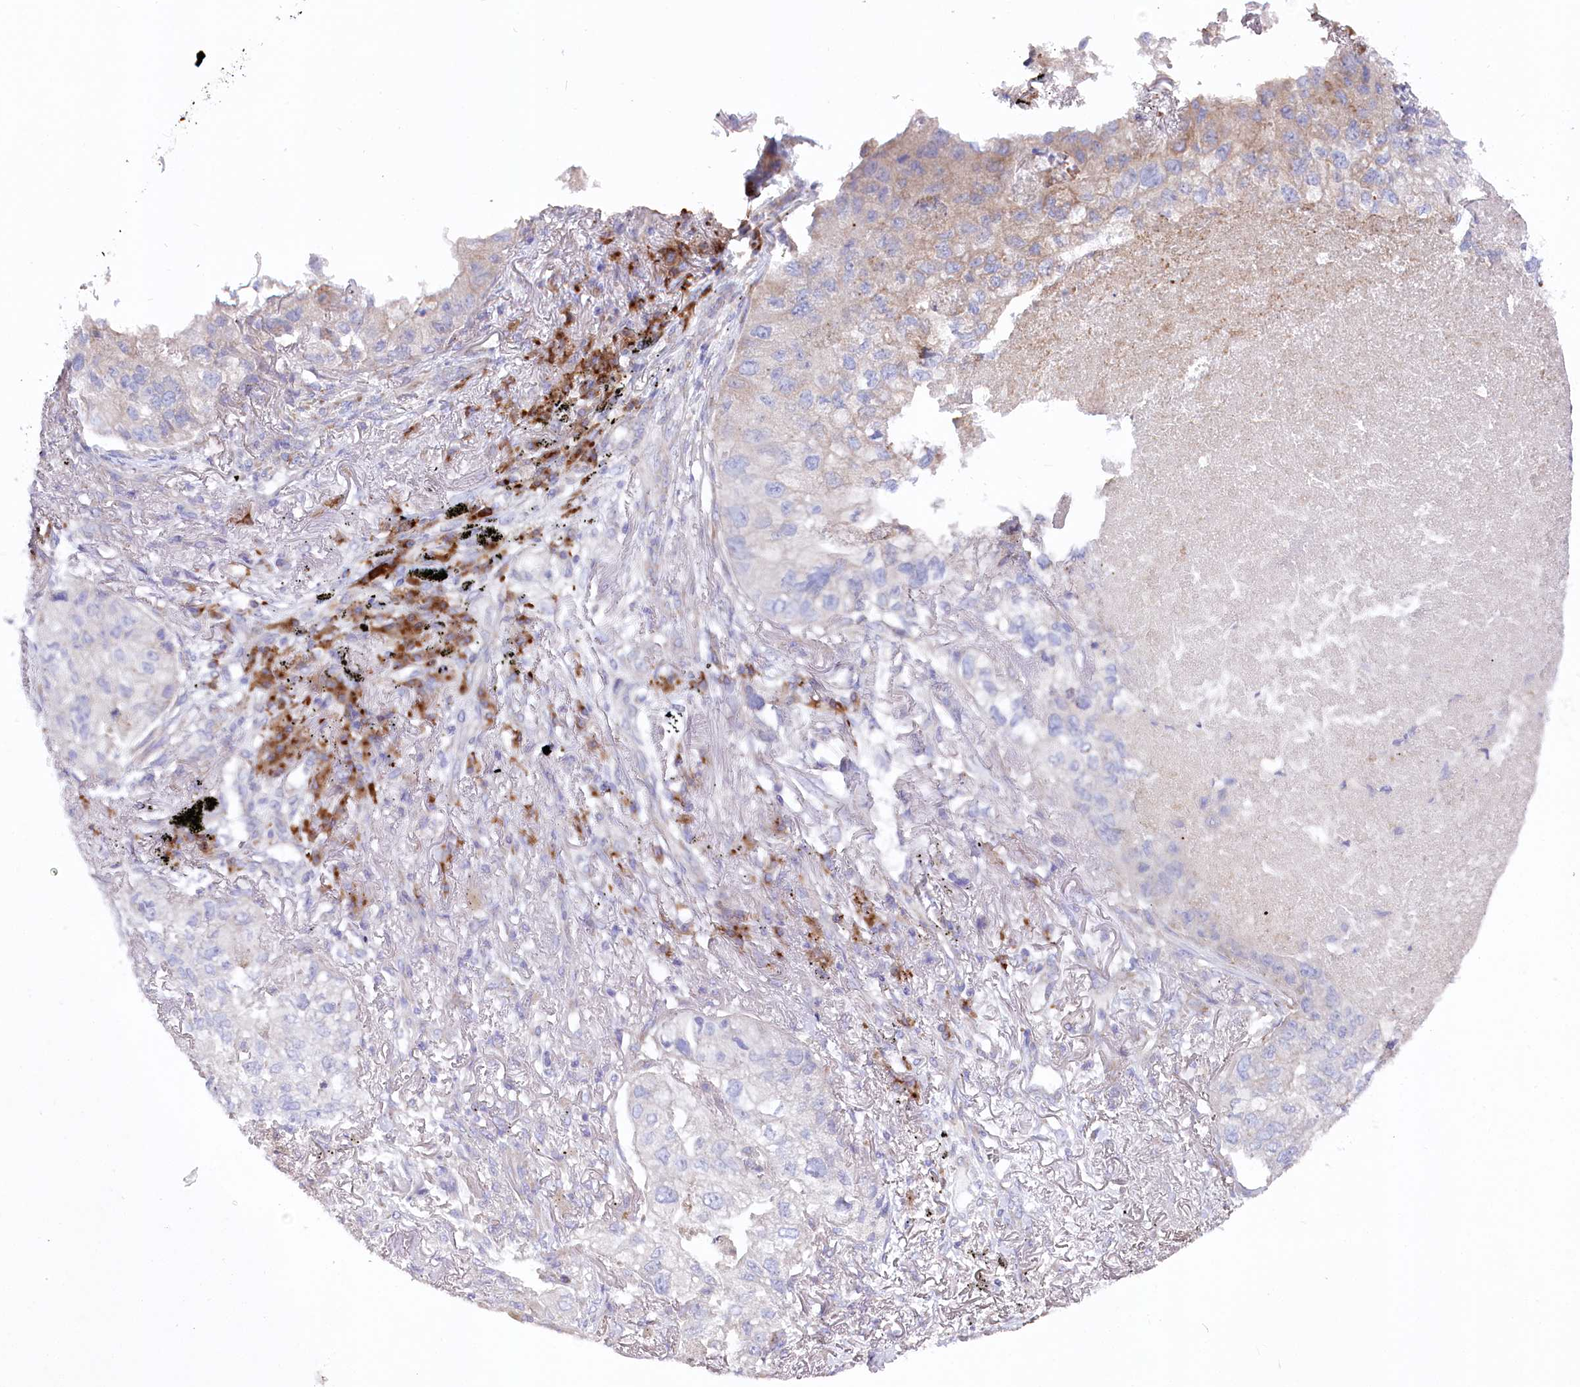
{"staining": {"intensity": "negative", "quantity": "none", "location": "none"}, "tissue": "lung cancer", "cell_type": "Tumor cells", "image_type": "cancer", "snomed": [{"axis": "morphology", "description": "Adenocarcinoma, NOS"}, {"axis": "topography", "description": "Lung"}], "caption": "DAB (3,3'-diaminobenzidine) immunohistochemical staining of human lung cancer (adenocarcinoma) shows no significant staining in tumor cells. (DAB (3,3'-diaminobenzidine) immunohistochemistry (IHC) with hematoxylin counter stain).", "gene": "POGLUT1", "patient": {"sex": "male", "age": 65}}